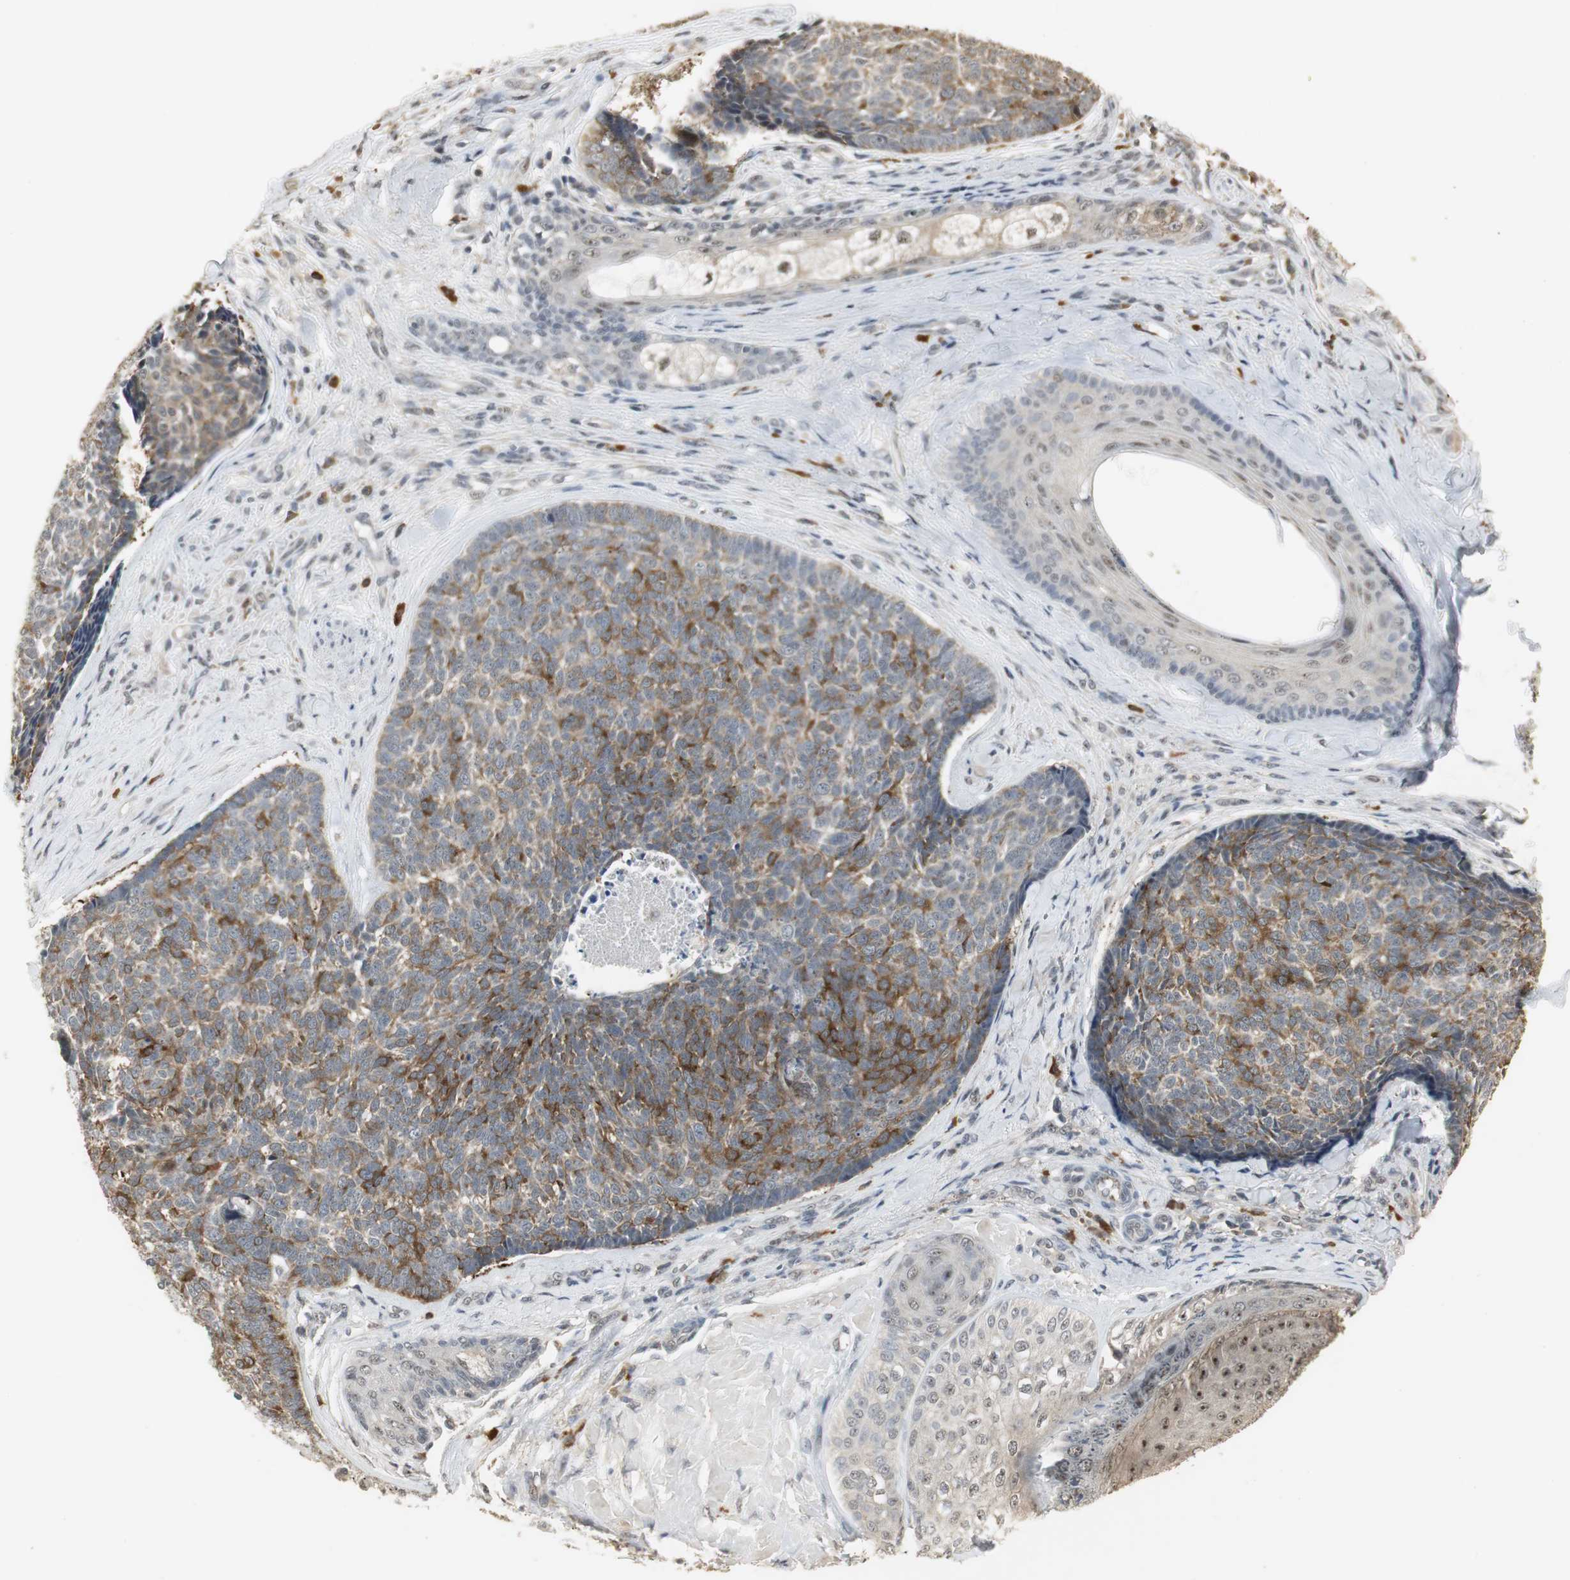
{"staining": {"intensity": "moderate", "quantity": "25%-75%", "location": "cytoplasmic/membranous"}, "tissue": "skin cancer", "cell_type": "Tumor cells", "image_type": "cancer", "snomed": [{"axis": "morphology", "description": "Basal cell carcinoma"}, {"axis": "topography", "description": "Skin"}], "caption": "Immunohistochemical staining of human skin cancer (basal cell carcinoma) reveals medium levels of moderate cytoplasmic/membranous protein staining in about 25%-75% of tumor cells.", "gene": "ELOA", "patient": {"sex": "male", "age": 84}}